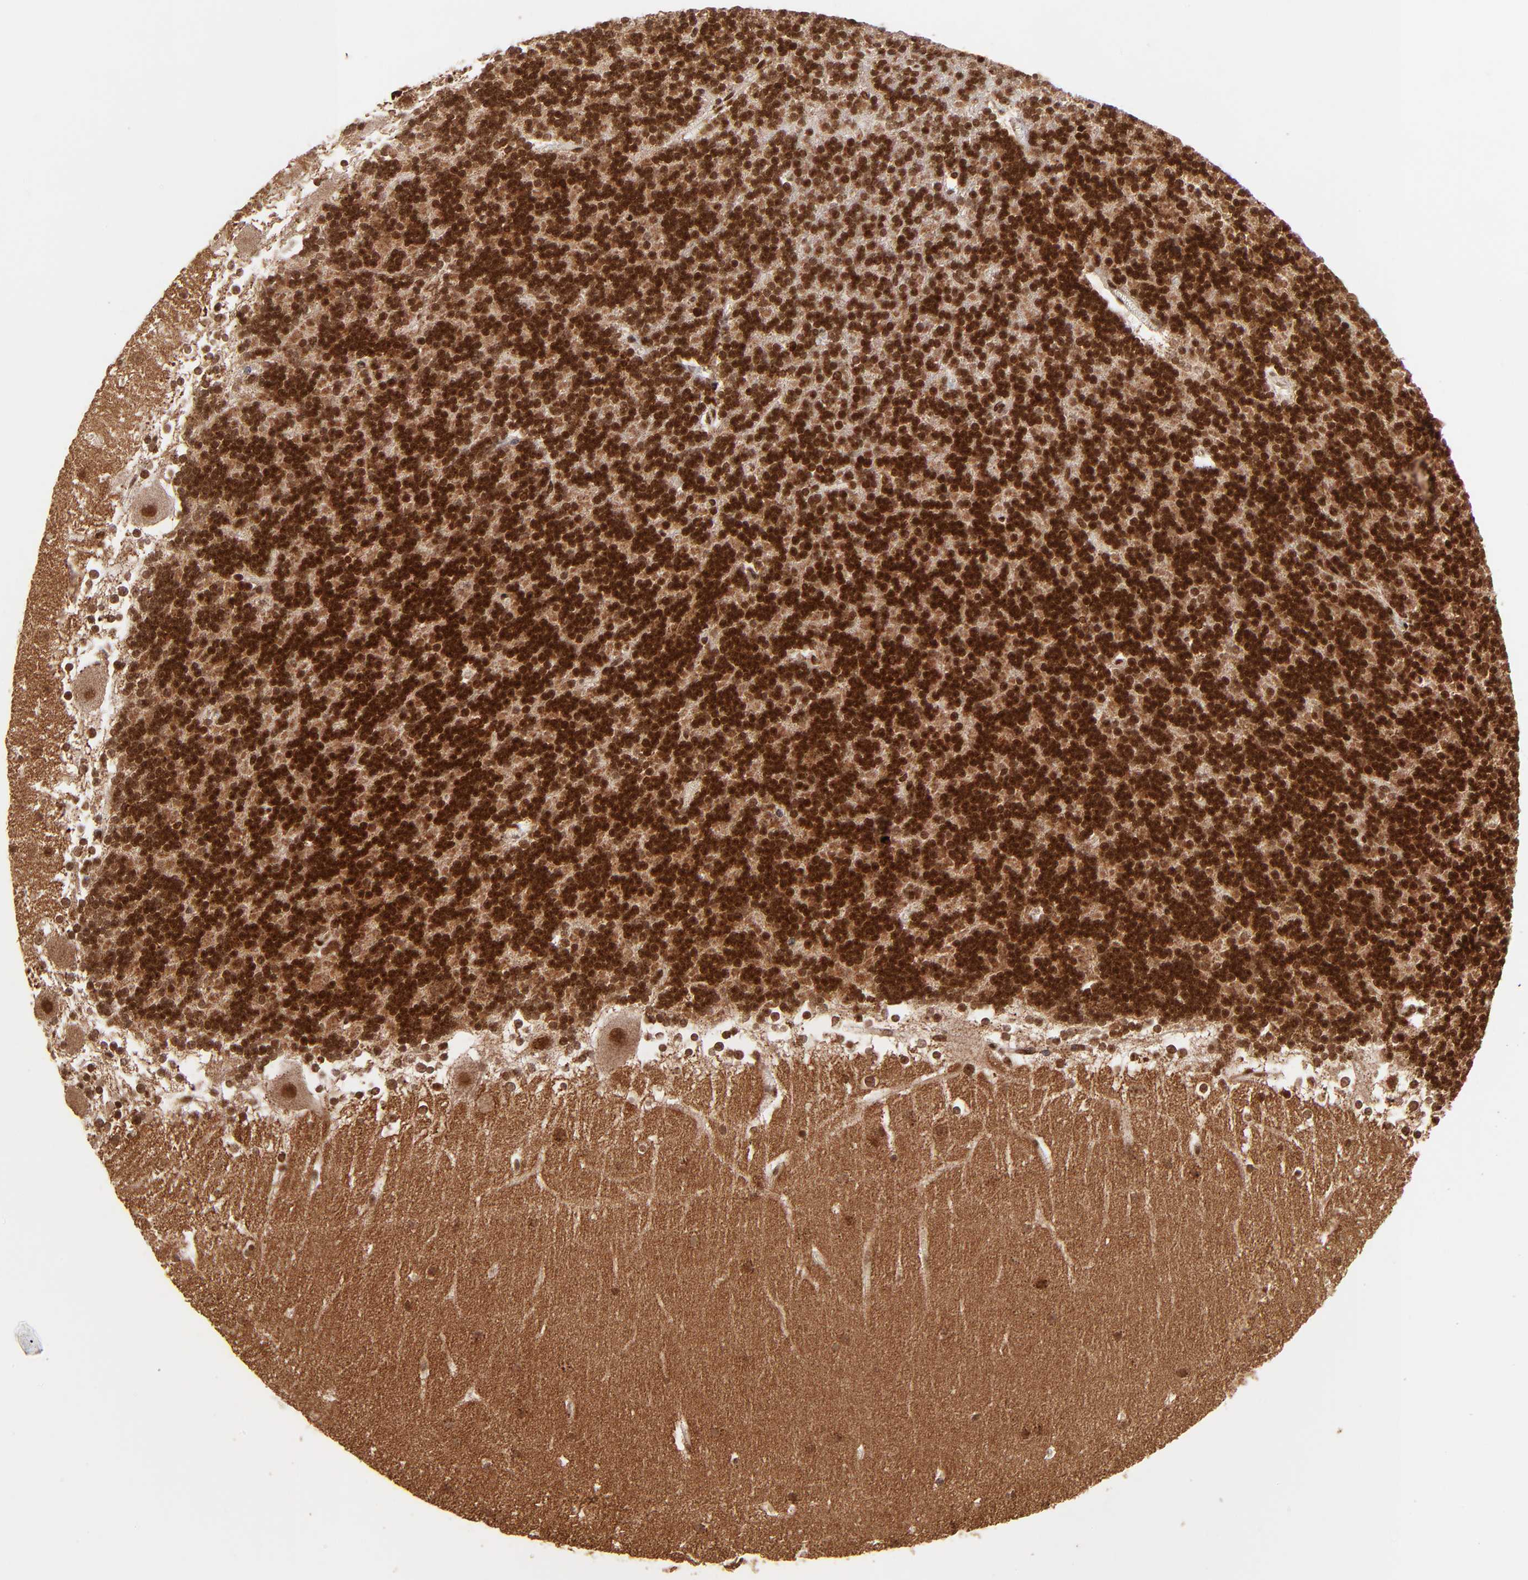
{"staining": {"intensity": "strong", "quantity": ">75%", "location": "nuclear"}, "tissue": "cerebellum", "cell_type": "Cells in granular layer", "image_type": "normal", "snomed": [{"axis": "morphology", "description": "Normal tissue, NOS"}, {"axis": "topography", "description": "Cerebellum"}], "caption": "Immunohistochemistry staining of unremarkable cerebellum, which exhibits high levels of strong nuclear staining in about >75% of cells in granular layer indicating strong nuclear protein positivity. The staining was performed using DAB (3,3'-diaminobenzidine) (brown) for protein detection and nuclei were counterstained in hematoxylin (blue).", "gene": "MED15", "patient": {"sex": "female", "age": 19}}